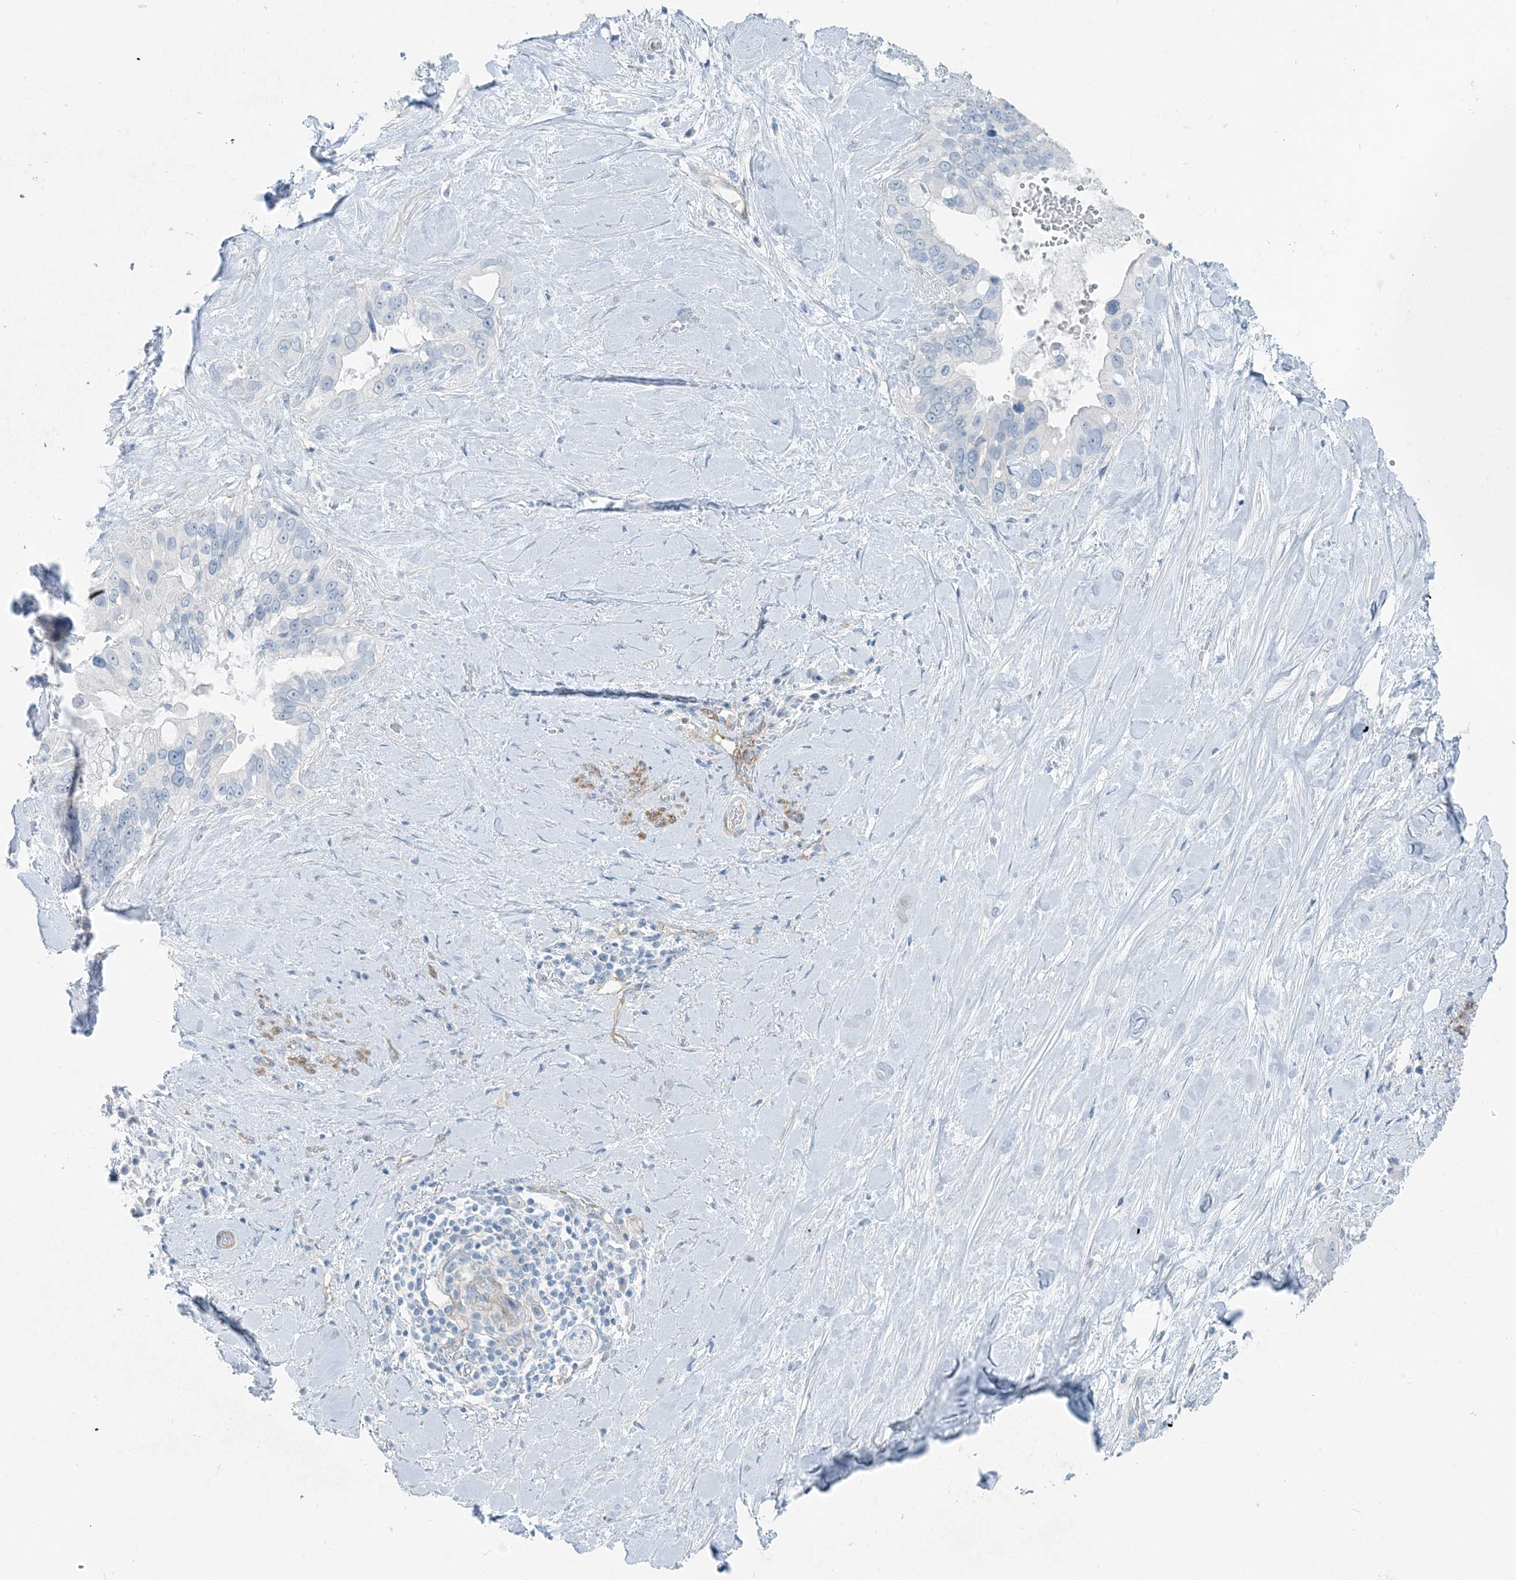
{"staining": {"intensity": "negative", "quantity": "none", "location": "none"}, "tissue": "pancreatic cancer", "cell_type": "Tumor cells", "image_type": "cancer", "snomed": [{"axis": "morphology", "description": "Inflammation, NOS"}, {"axis": "morphology", "description": "Adenocarcinoma, NOS"}, {"axis": "topography", "description": "Pancreas"}], "caption": "Adenocarcinoma (pancreatic) was stained to show a protein in brown. There is no significant expression in tumor cells.", "gene": "PGM5", "patient": {"sex": "female", "age": 56}}